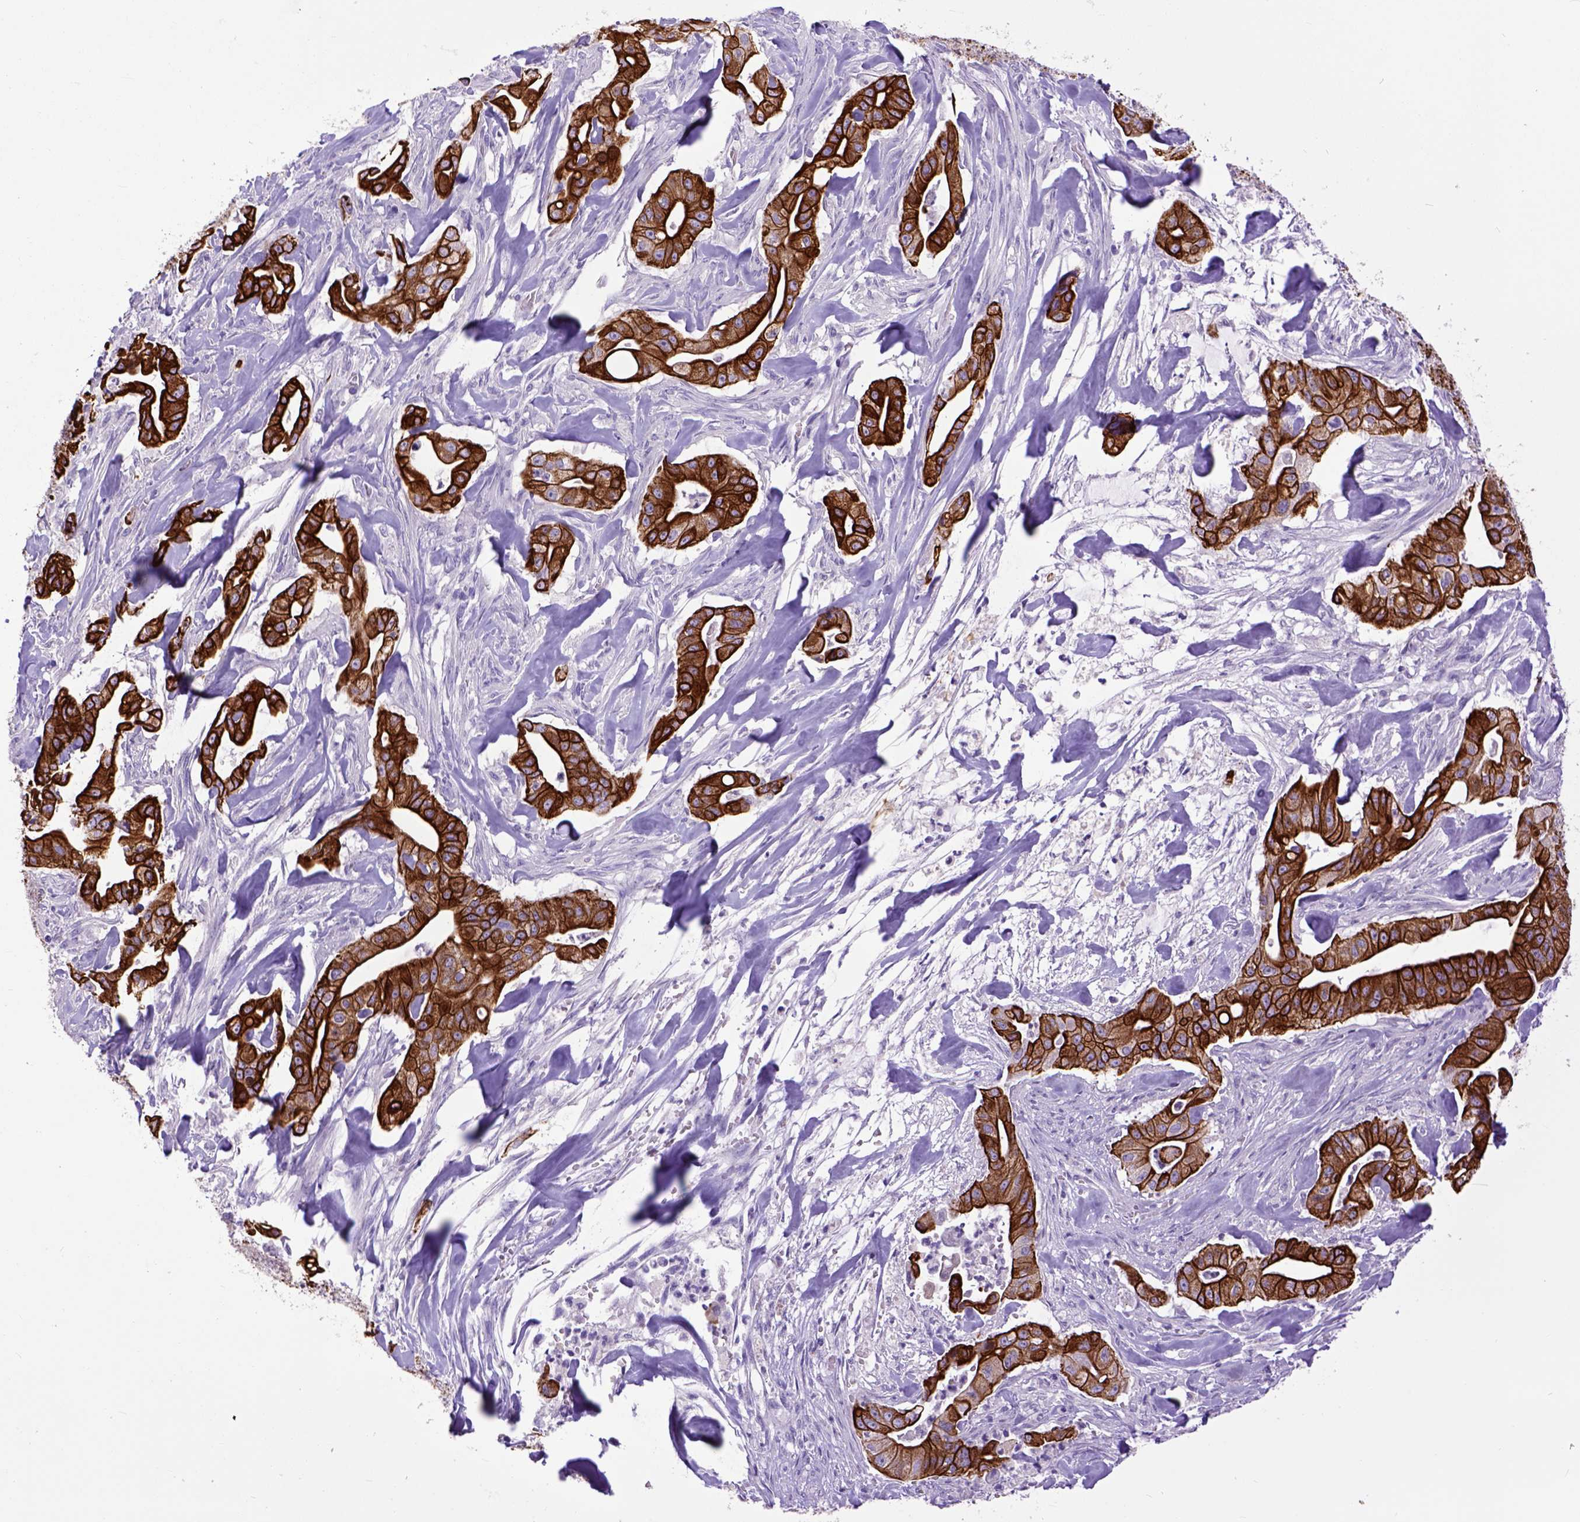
{"staining": {"intensity": "moderate", "quantity": ">75%", "location": "cytoplasmic/membranous"}, "tissue": "pancreatic cancer", "cell_type": "Tumor cells", "image_type": "cancer", "snomed": [{"axis": "morphology", "description": "Normal tissue, NOS"}, {"axis": "morphology", "description": "Inflammation, NOS"}, {"axis": "morphology", "description": "Adenocarcinoma, NOS"}, {"axis": "topography", "description": "Pancreas"}], "caption": "Protein staining by immunohistochemistry (IHC) displays moderate cytoplasmic/membranous expression in approximately >75% of tumor cells in pancreatic adenocarcinoma.", "gene": "RAB25", "patient": {"sex": "male", "age": 57}}